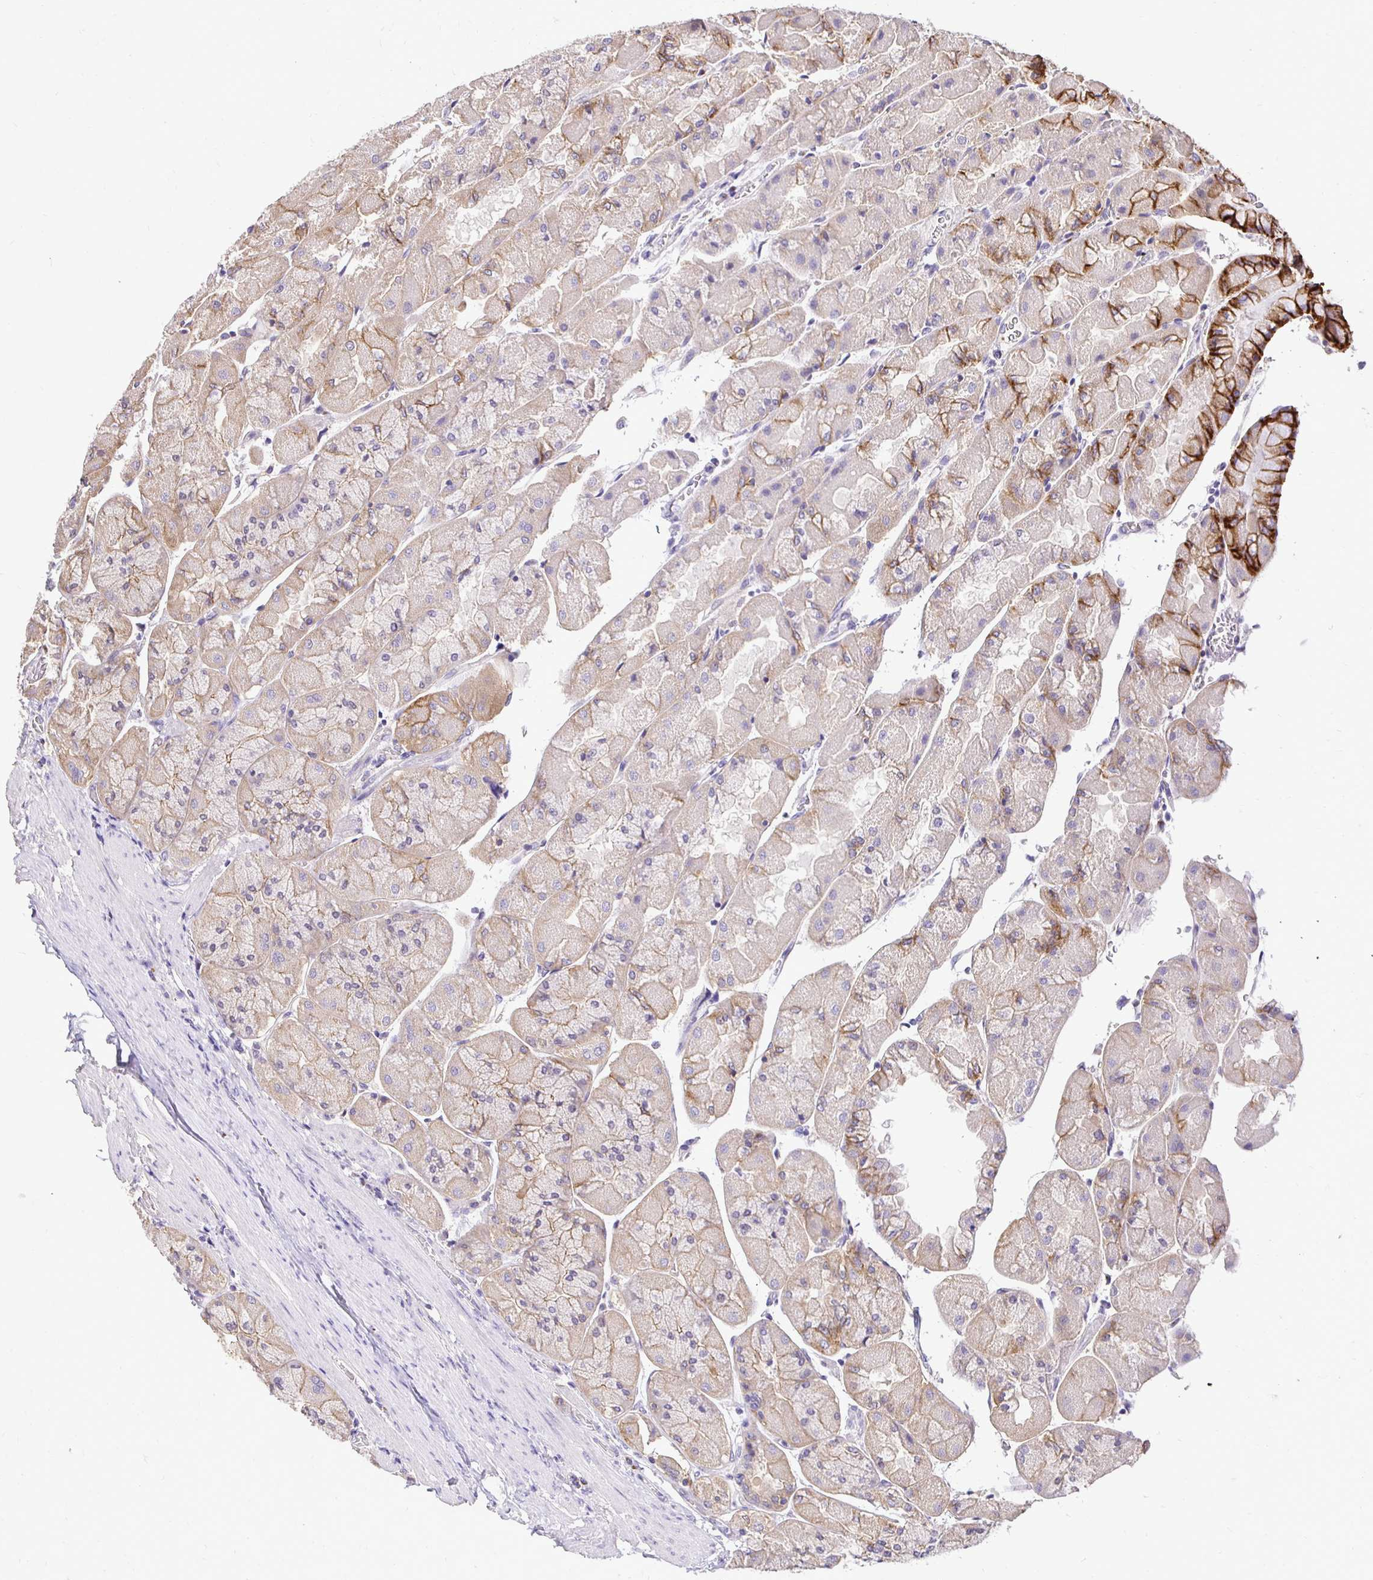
{"staining": {"intensity": "strong", "quantity": "<25%", "location": "cytoplasmic/membranous"}, "tissue": "stomach", "cell_type": "Glandular cells", "image_type": "normal", "snomed": [{"axis": "morphology", "description": "Normal tissue, NOS"}, {"axis": "topography", "description": "Stomach"}], "caption": "DAB immunohistochemical staining of benign stomach displays strong cytoplasmic/membranous protein positivity in about <25% of glandular cells.", "gene": "SLC9A1", "patient": {"sex": "female", "age": 61}}